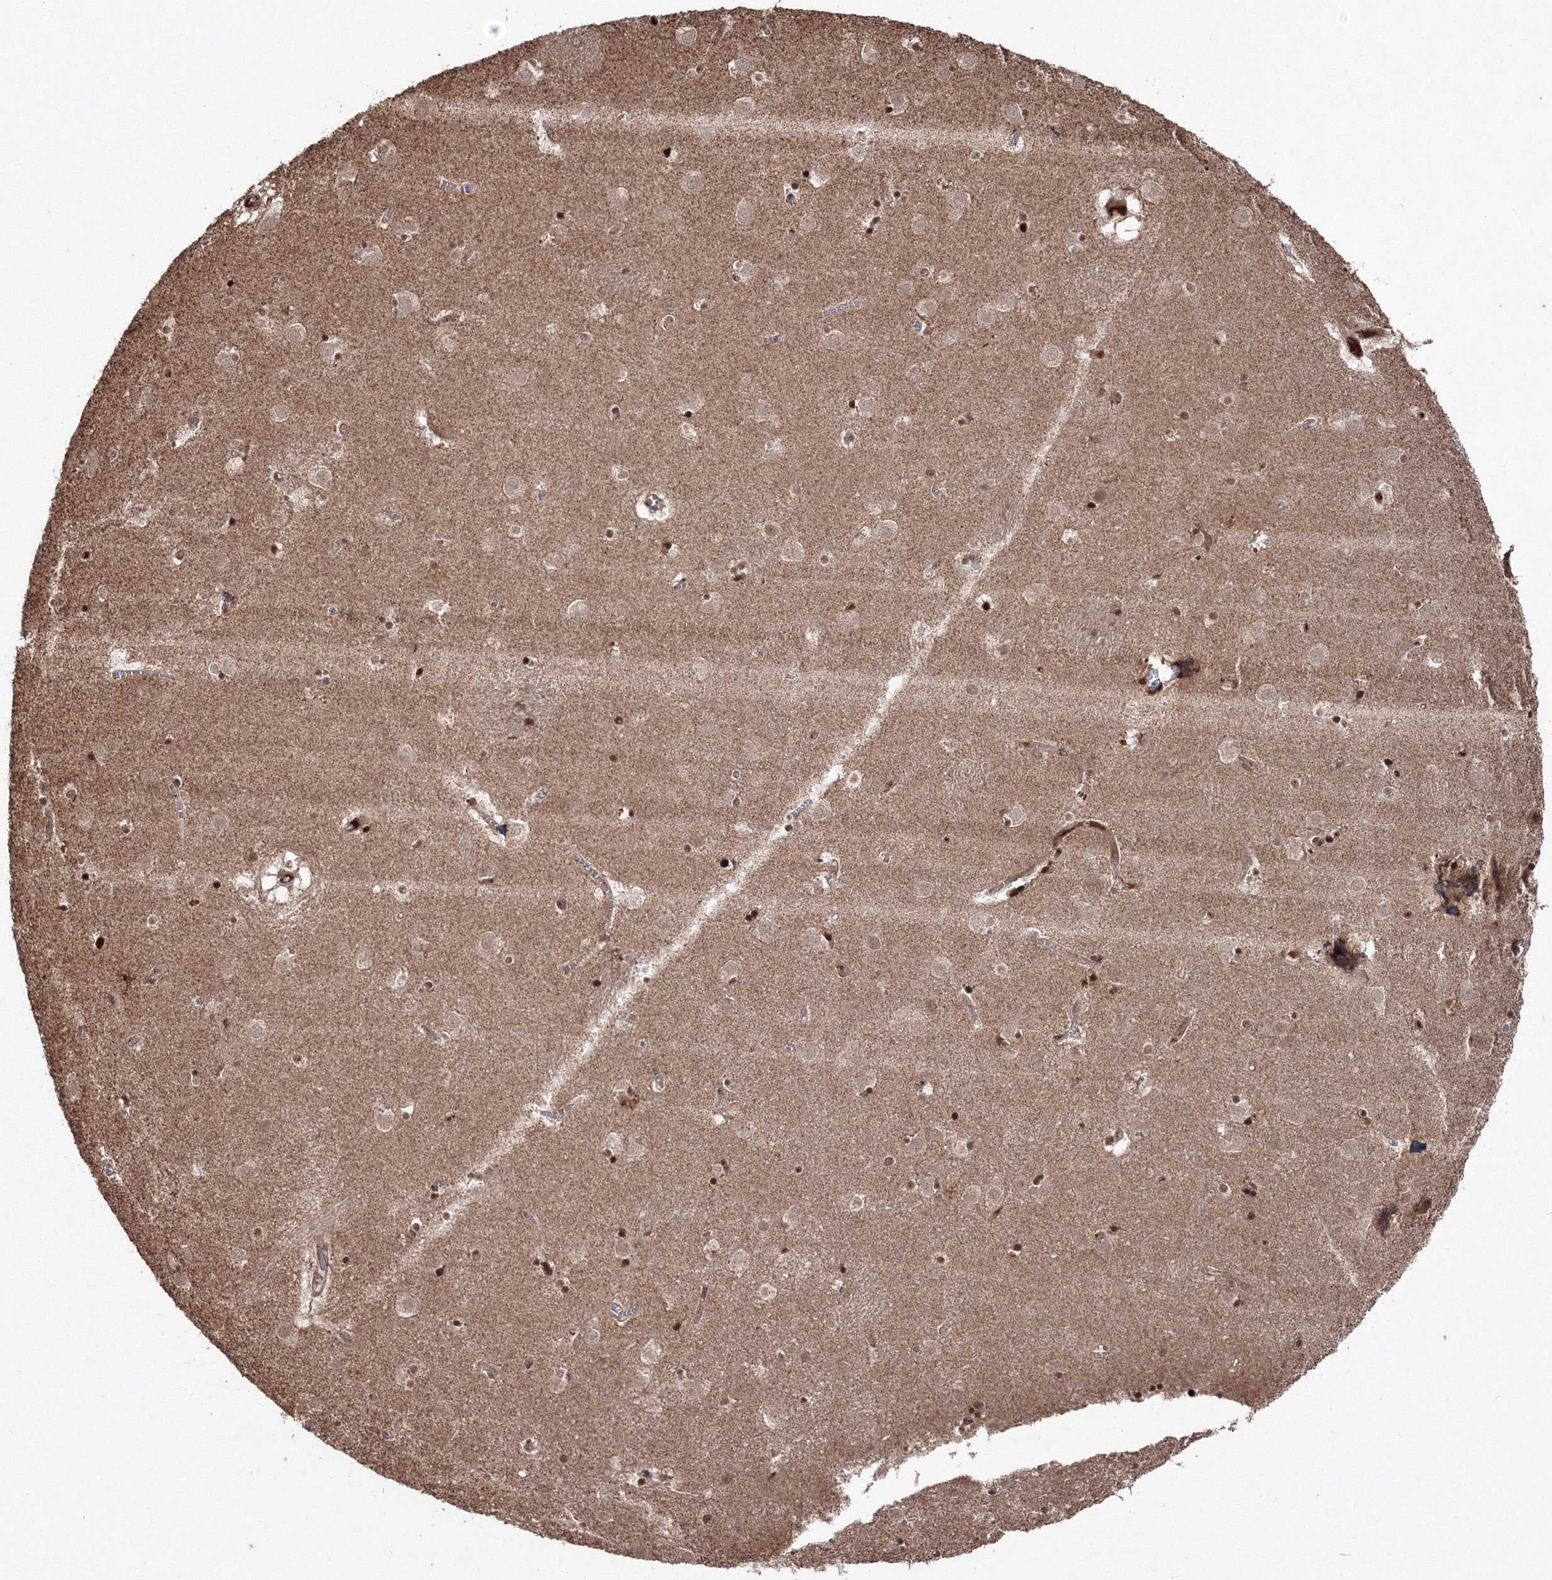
{"staining": {"intensity": "strong", "quantity": "25%-75%", "location": "nuclear"}, "tissue": "caudate", "cell_type": "Glial cells", "image_type": "normal", "snomed": [{"axis": "morphology", "description": "Normal tissue, NOS"}, {"axis": "topography", "description": "Lateral ventricle wall"}], "caption": "Approximately 25%-75% of glial cells in normal human caudate demonstrate strong nuclear protein positivity as visualized by brown immunohistochemical staining.", "gene": "PEX13", "patient": {"sex": "male", "age": 70}}